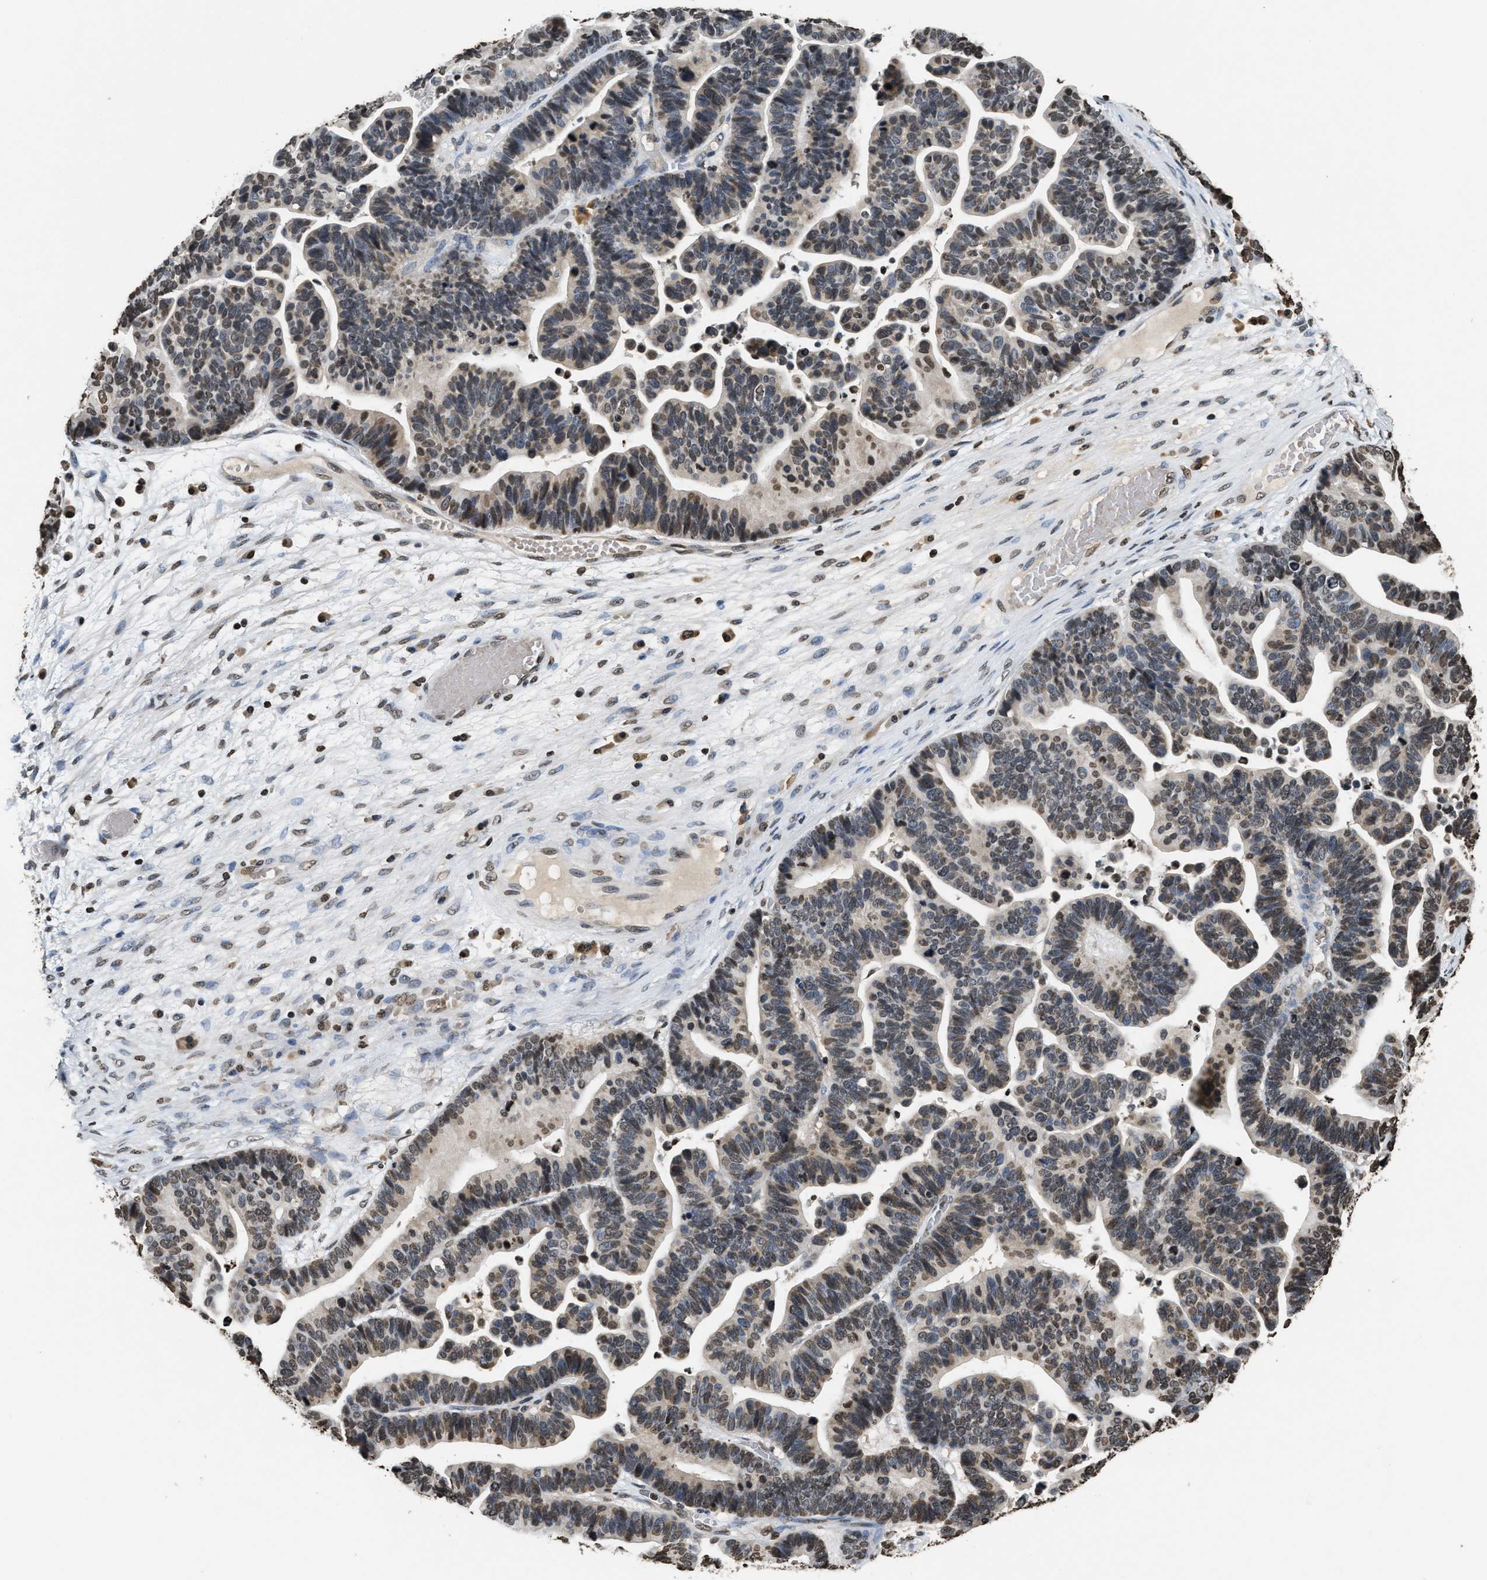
{"staining": {"intensity": "weak", "quantity": "<25%", "location": "nuclear"}, "tissue": "ovarian cancer", "cell_type": "Tumor cells", "image_type": "cancer", "snomed": [{"axis": "morphology", "description": "Cystadenocarcinoma, serous, NOS"}, {"axis": "topography", "description": "Ovary"}], "caption": "IHC image of serous cystadenocarcinoma (ovarian) stained for a protein (brown), which displays no positivity in tumor cells. Nuclei are stained in blue.", "gene": "DNASE1L3", "patient": {"sex": "female", "age": 56}}